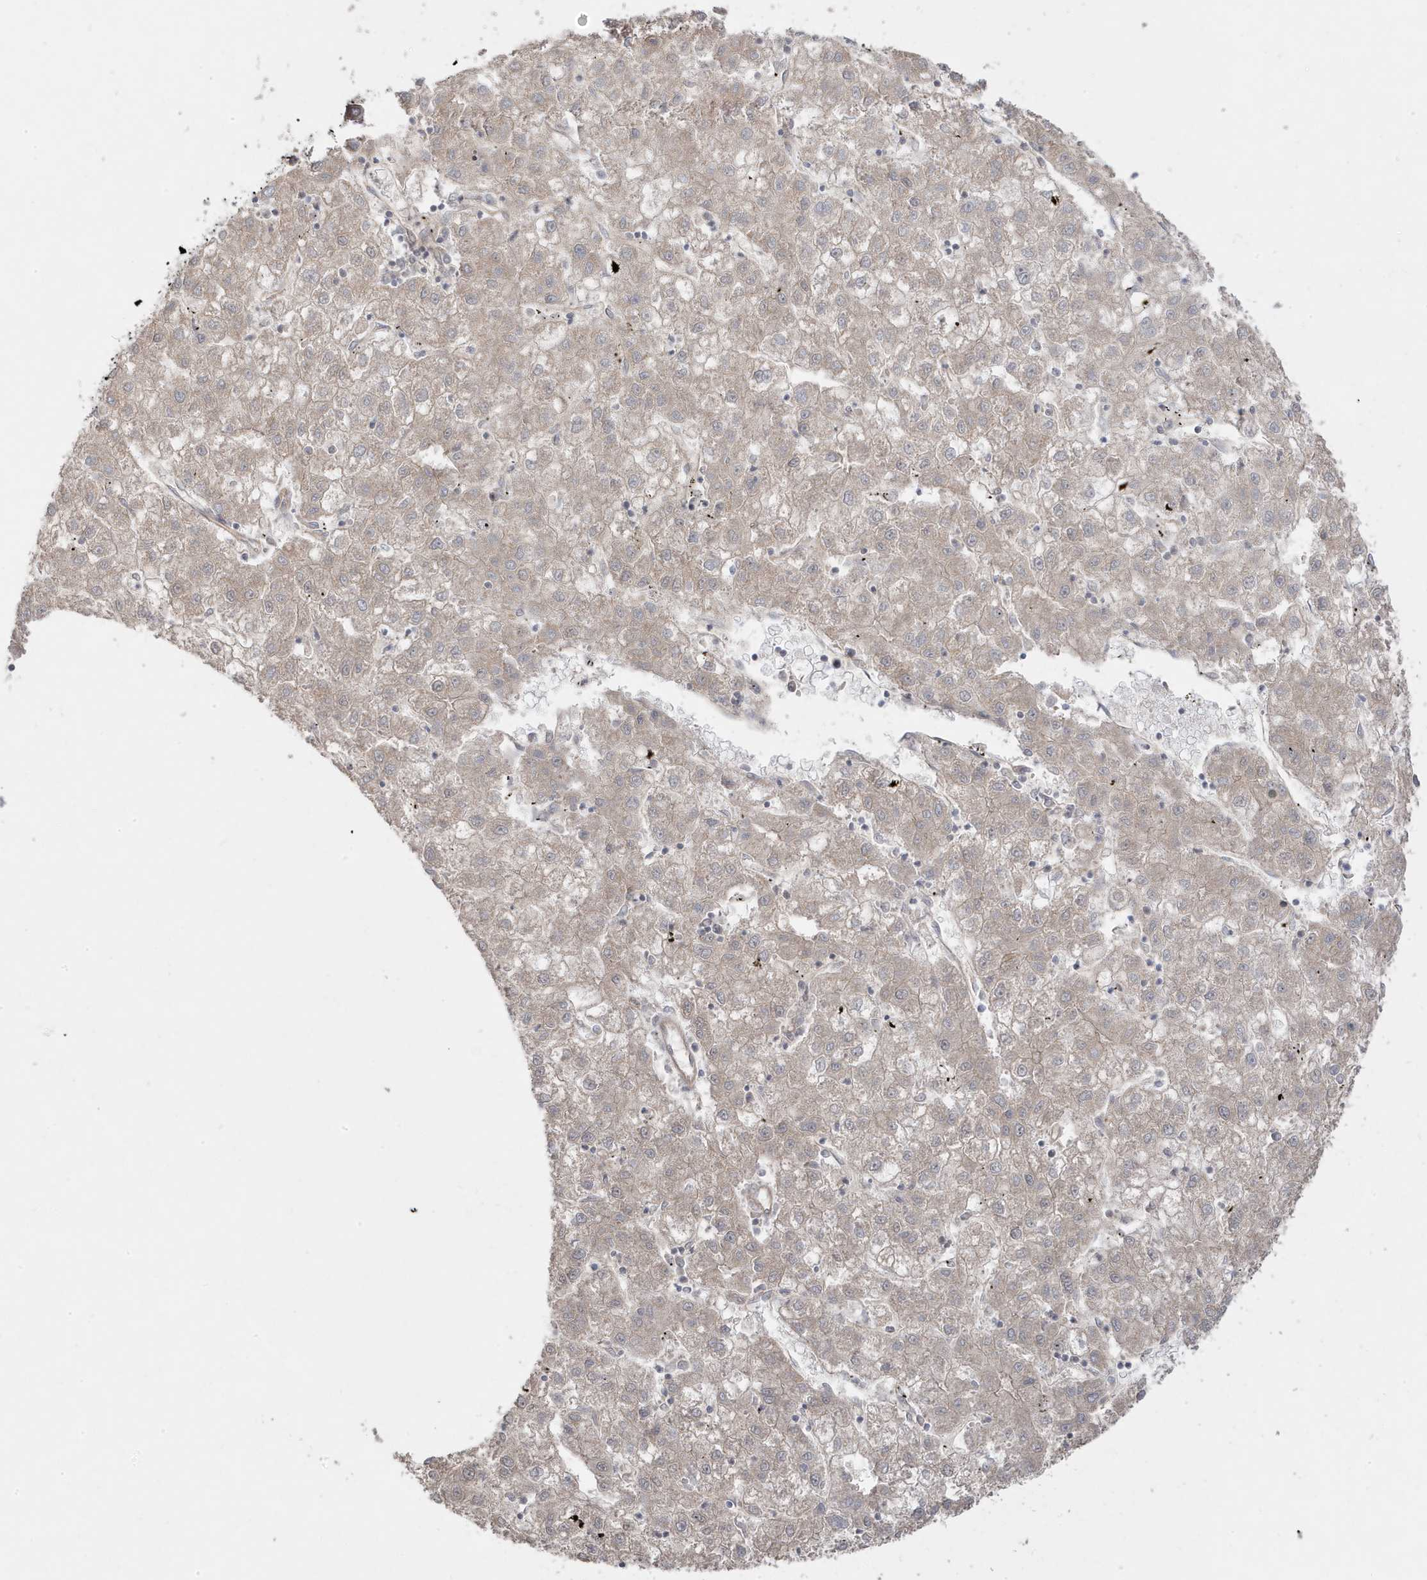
{"staining": {"intensity": "weak", "quantity": "25%-75%", "location": "cytoplasmic/membranous"}, "tissue": "liver cancer", "cell_type": "Tumor cells", "image_type": "cancer", "snomed": [{"axis": "morphology", "description": "Carcinoma, Hepatocellular, NOS"}, {"axis": "topography", "description": "Liver"}], "caption": "Protein analysis of liver cancer (hepatocellular carcinoma) tissue displays weak cytoplasmic/membranous positivity in about 25%-75% of tumor cells.", "gene": "DNAJC12", "patient": {"sex": "male", "age": 72}}